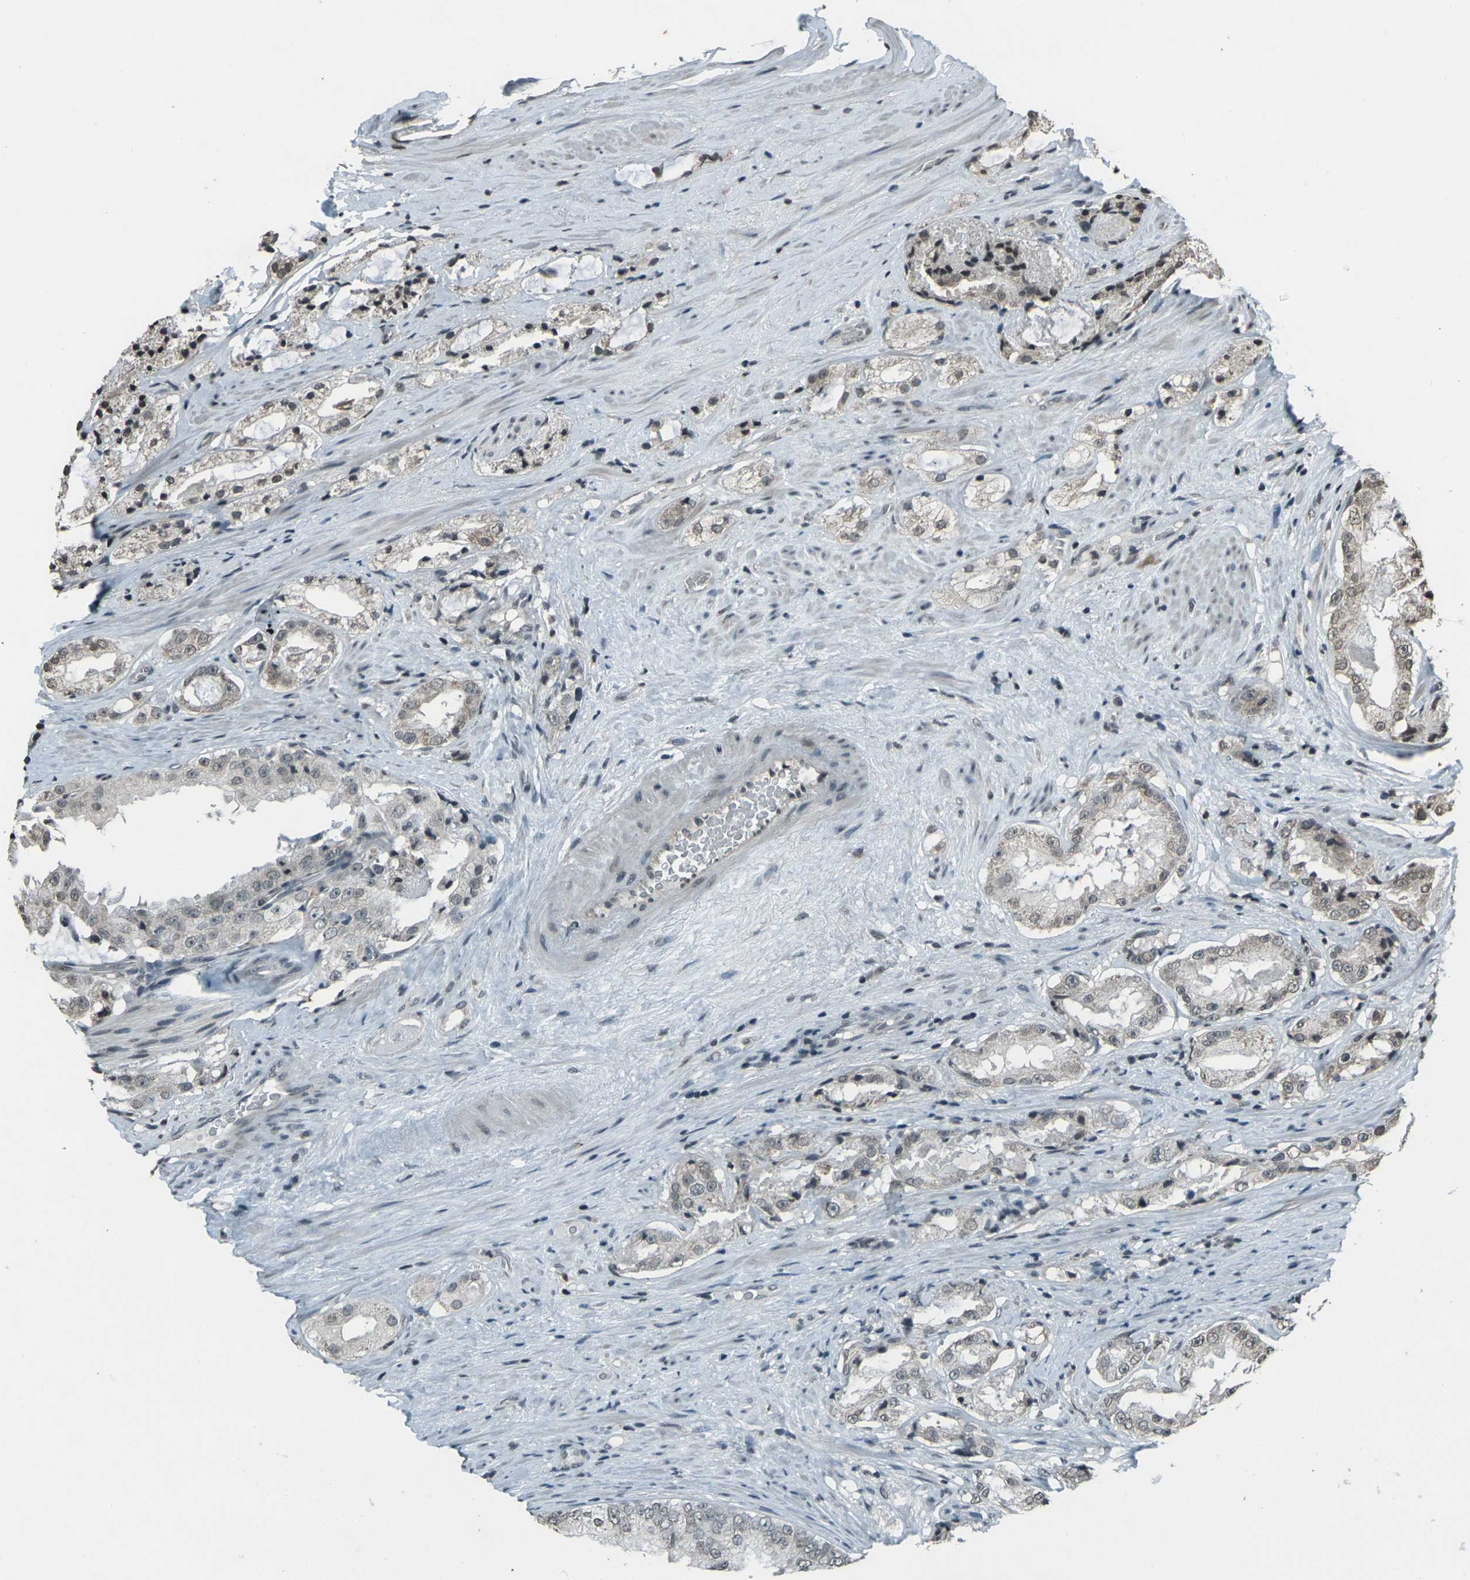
{"staining": {"intensity": "weak", "quantity": "<25%", "location": "nuclear"}, "tissue": "prostate cancer", "cell_type": "Tumor cells", "image_type": "cancer", "snomed": [{"axis": "morphology", "description": "Adenocarcinoma, High grade"}, {"axis": "topography", "description": "Prostate"}], "caption": "This is a photomicrograph of immunohistochemistry (IHC) staining of prostate adenocarcinoma (high-grade), which shows no staining in tumor cells.", "gene": "PRPF8", "patient": {"sex": "male", "age": 73}}